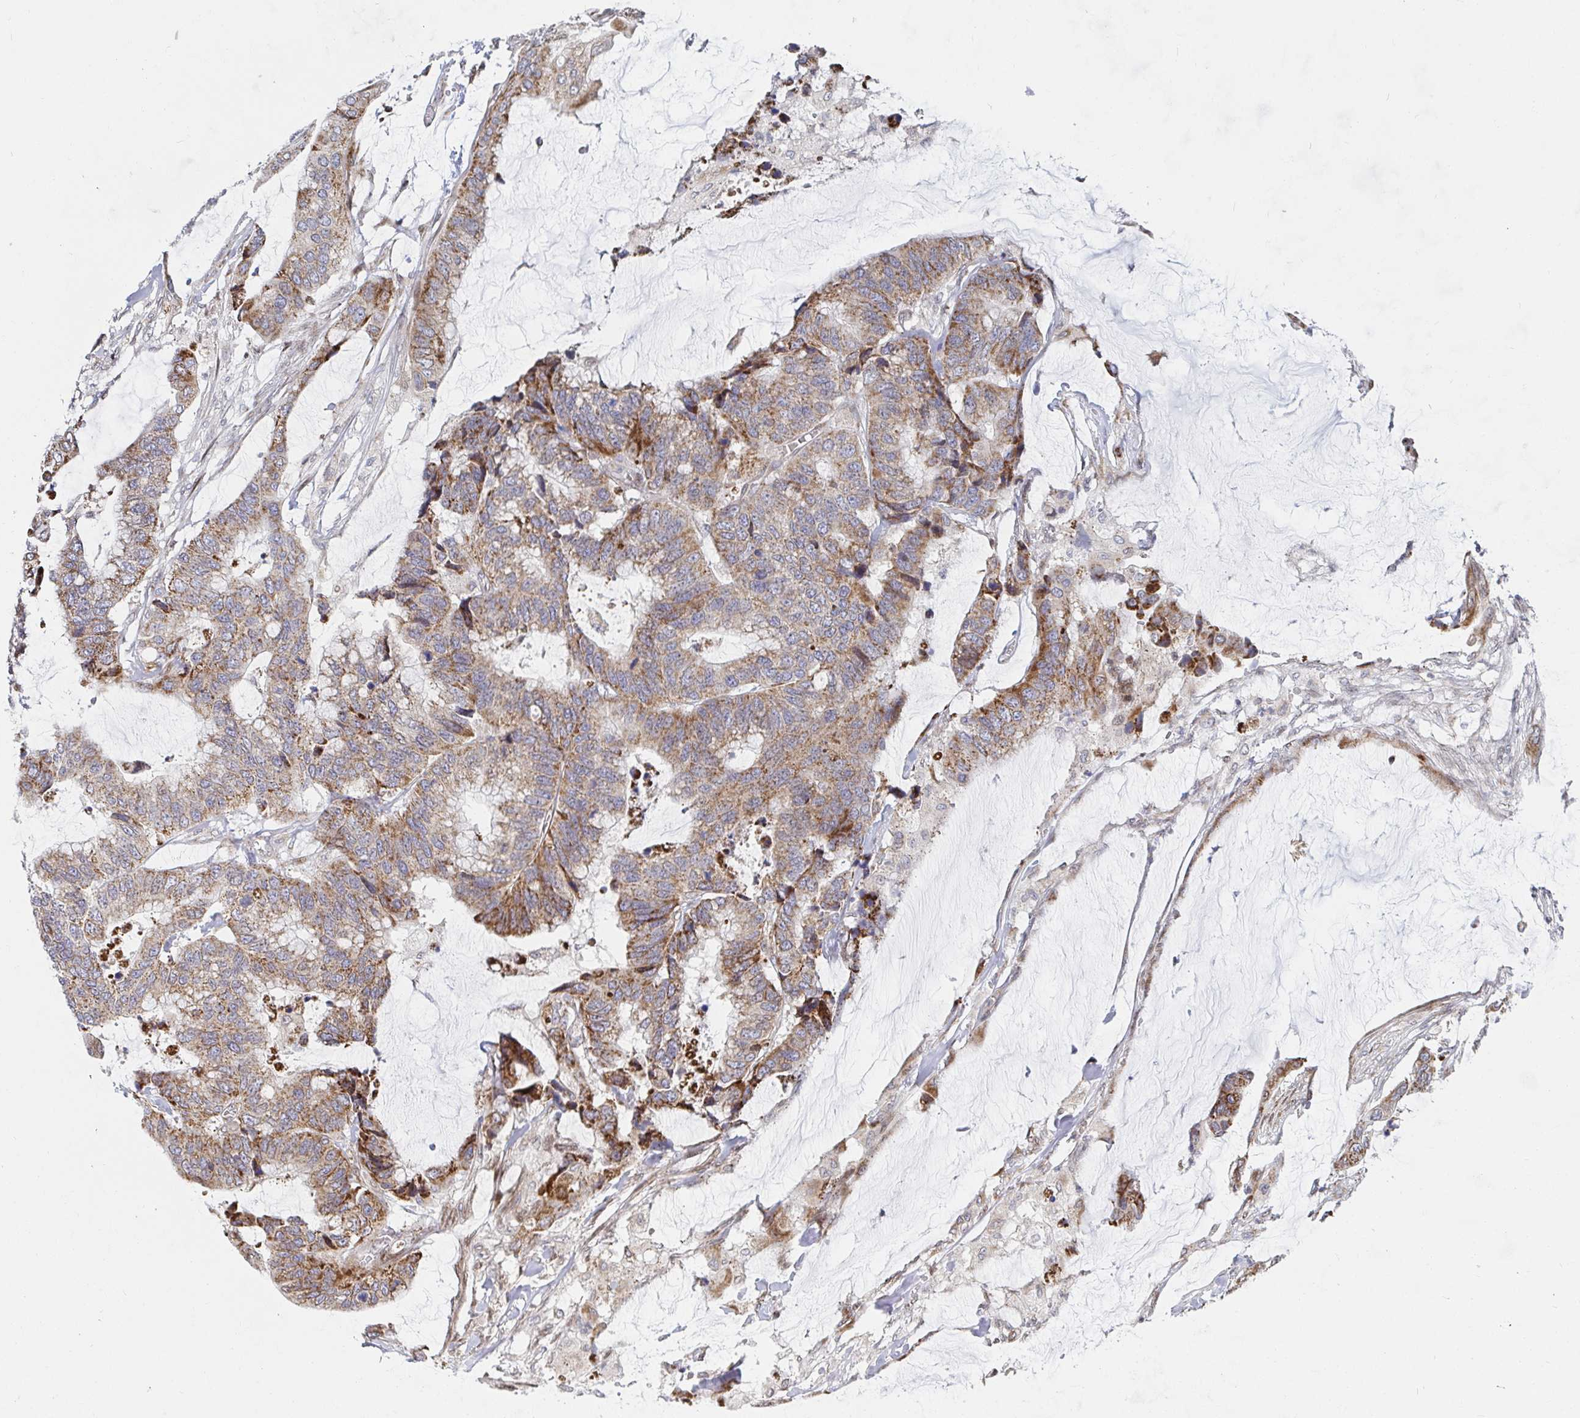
{"staining": {"intensity": "moderate", "quantity": ">75%", "location": "cytoplasmic/membranous"}, "tissue": "colorectal cancer", "cell_type": "Tumor cells", "image_type": "cancer", "snomed": [{"axis": "morphology", "description": "Adenocarcinoma, NOS"}, {"axis": "topography", "description": "Rectum"}], "caption": "IHC of human colorectal adenocarcinoma exhibits medium levels of moderate cytoplasmic/membranous positivity in approximately >75% of tumor cells.", "gene": "STARD8", "patient": {"sex": "female", "age": 59}}